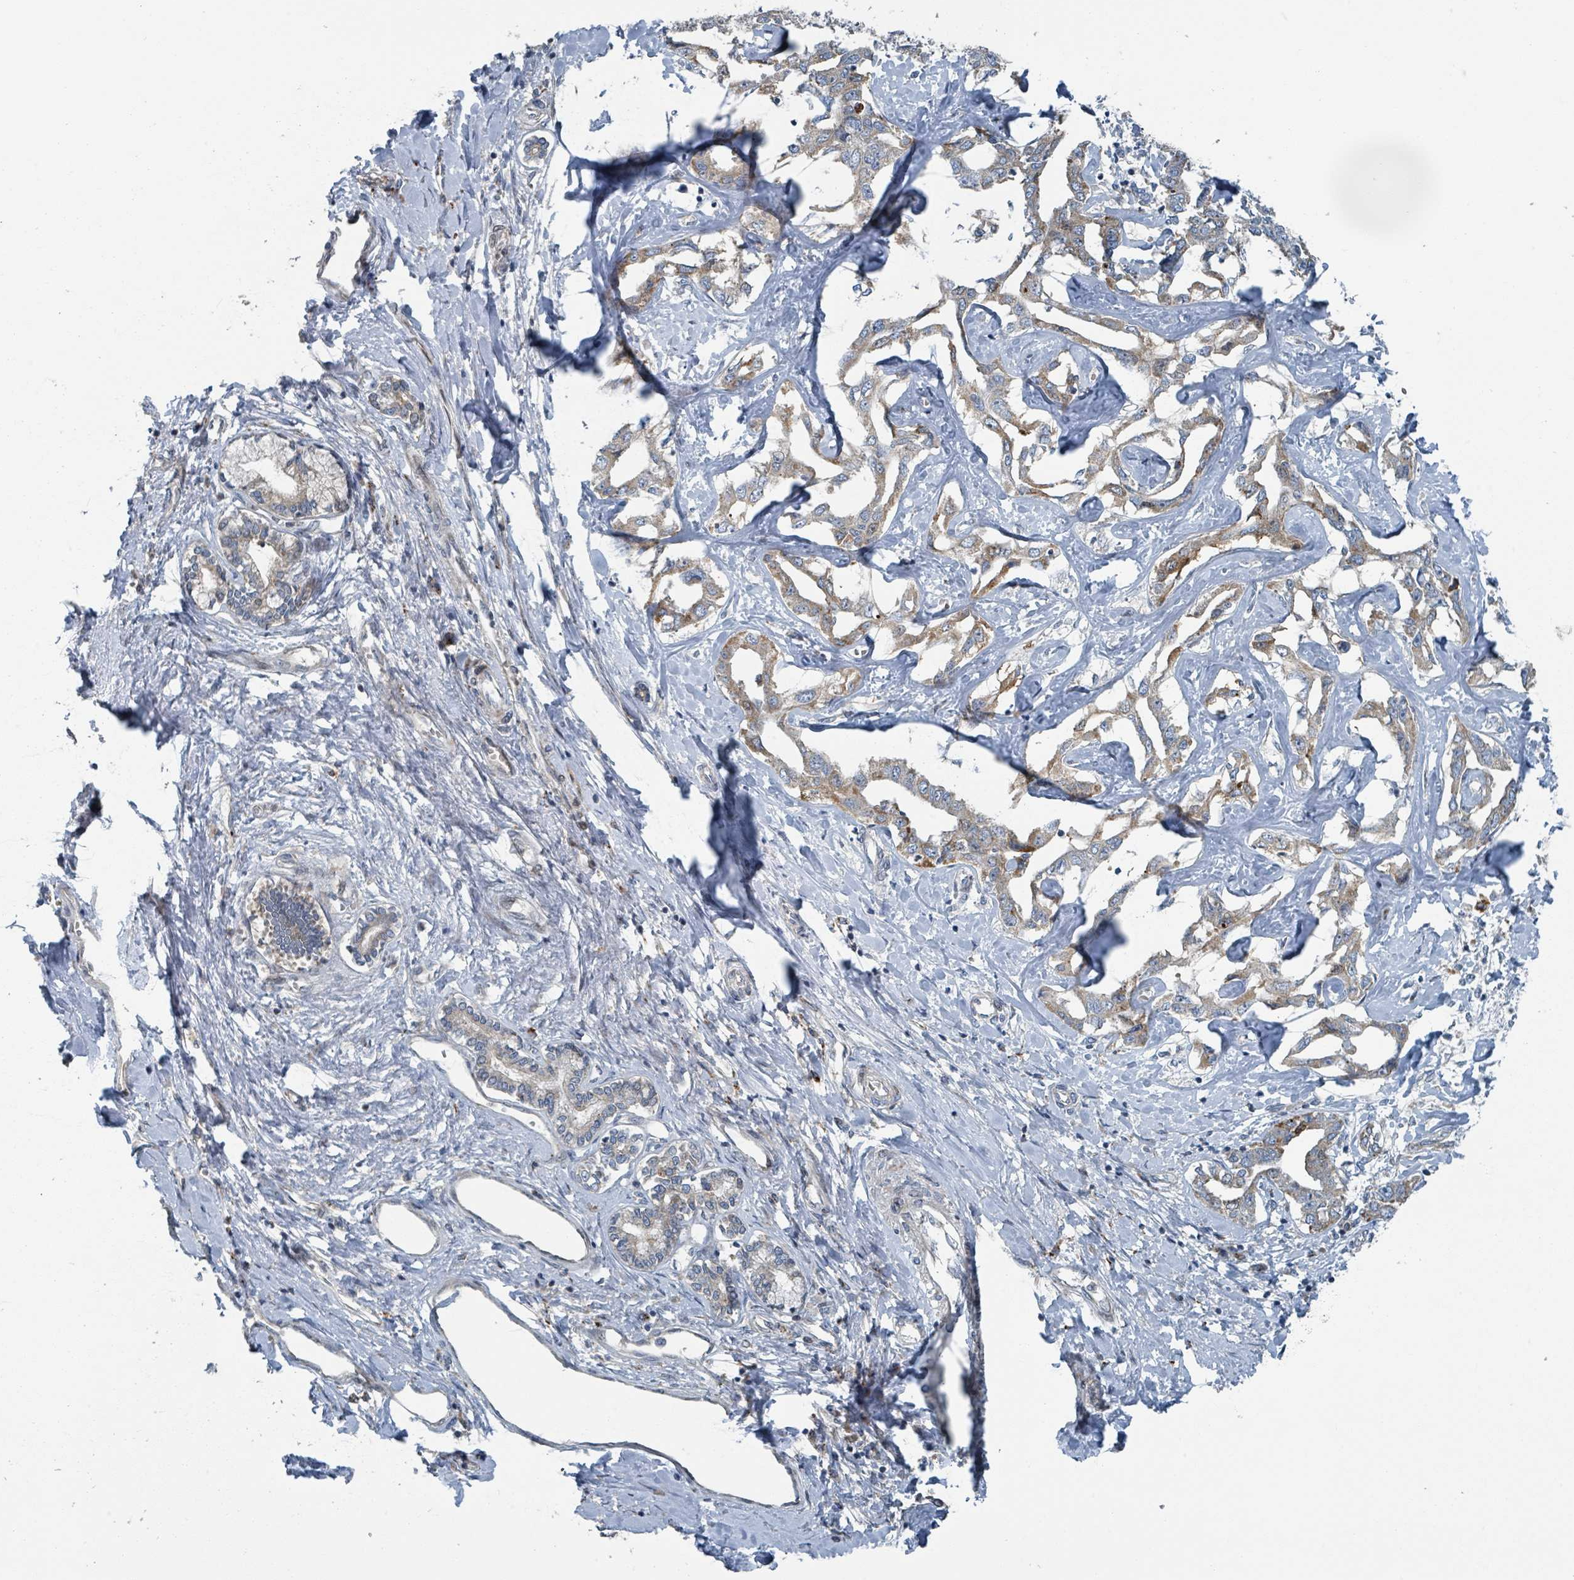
{"staining": {"intensity": "moderate", "quantity": ">75%", "location": "cytoplasmic/membranous"}, "tissue": "liver cancer", "cell_type": "Tumor cells", "image_type": "cancer", "snomed": [{"axis": "morphology", "description": "Cholangiocarcinoma"}, {"axis": "topography", "description": "Liver"}], "caption": "A brown stain shows moderate cytoplasmic/membranous positivity of a protein in human liver cancer (cholangiocarcinoma) tumor cells.", "gene": "DIPK2A", "patient": {"sex": "male", "age": 59}}